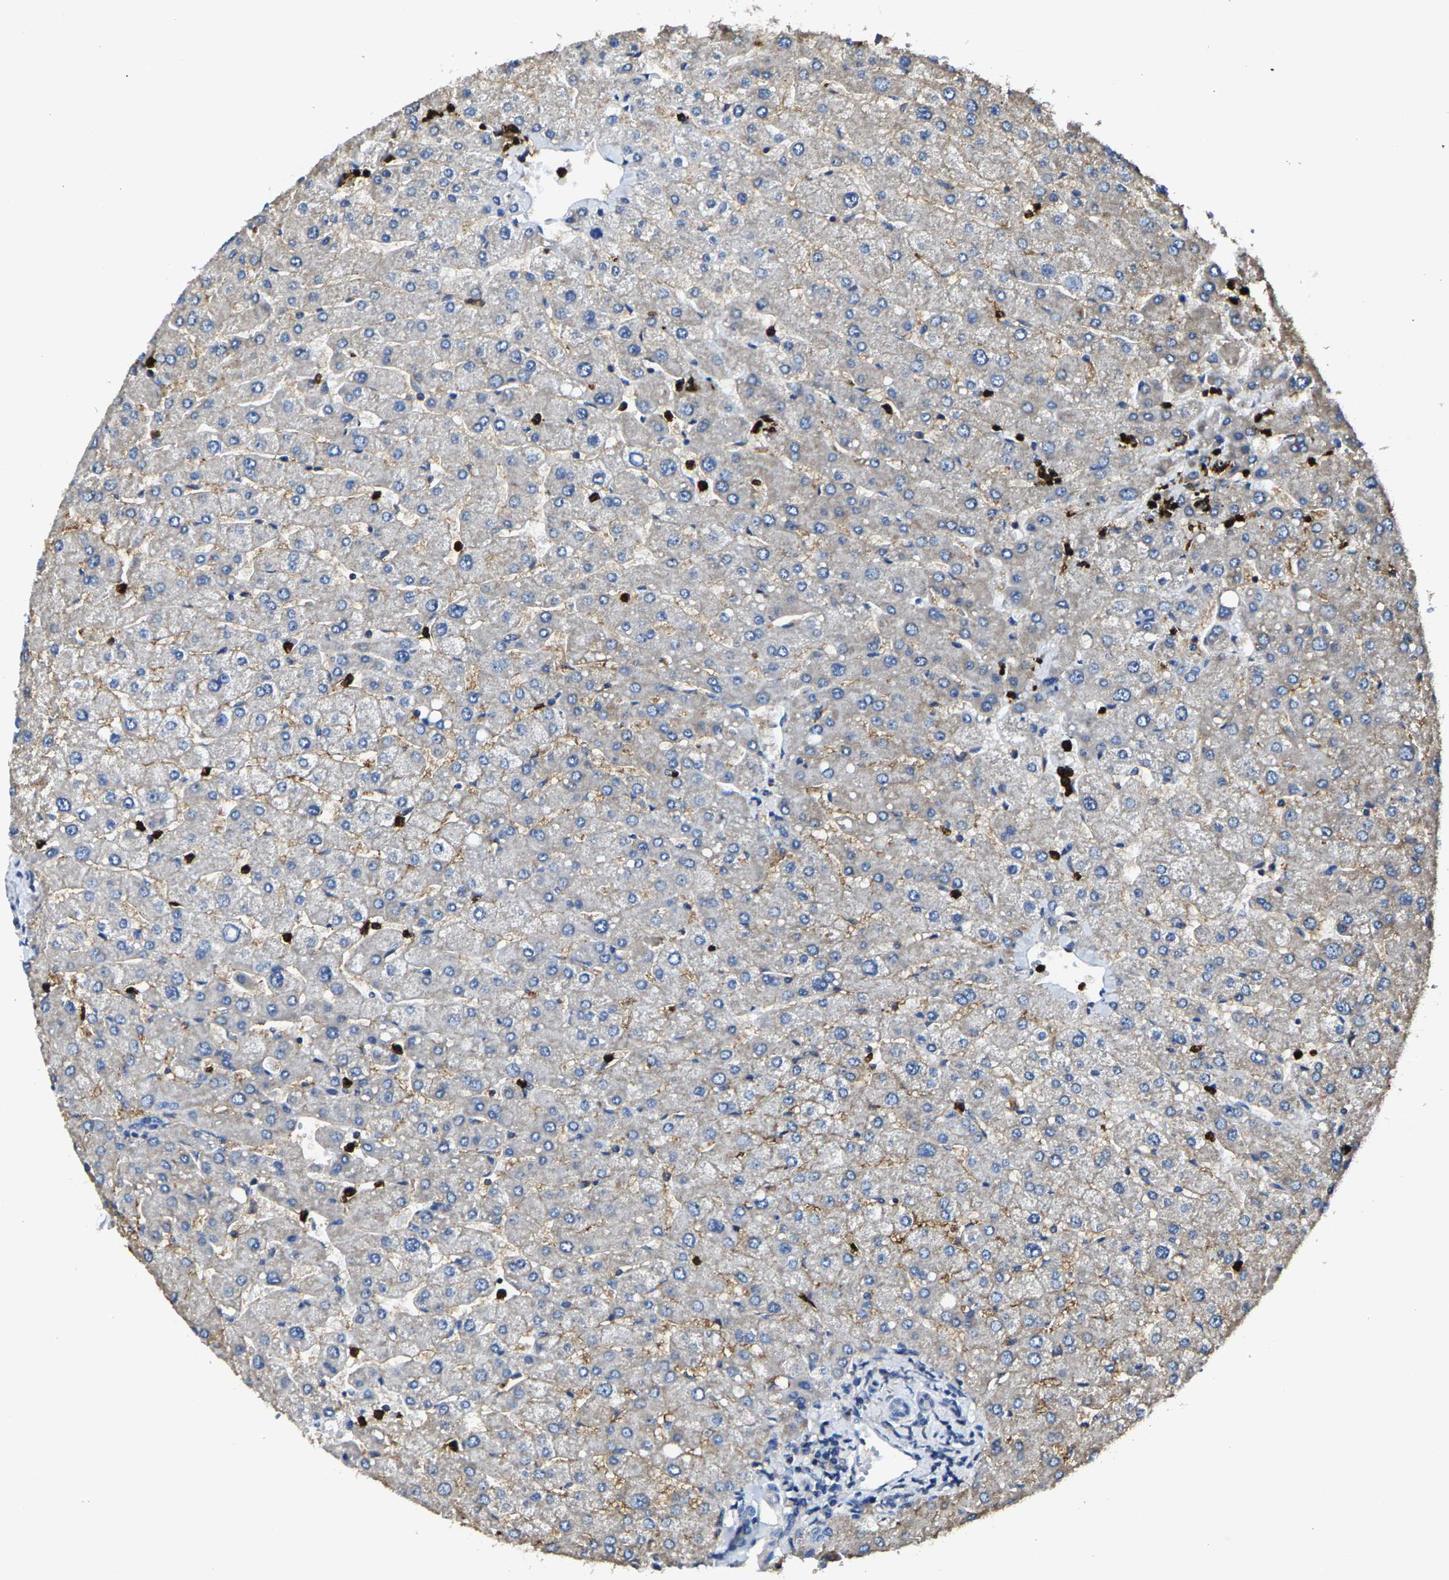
{"staining": {"intensity": "negative", "quantity": "none", "location": "none"}, "tissue": "liver", "cell_type": "Cholangiocytes", "image_type": "normal", "snomed": [{"axis": "morphology", "description": "Normal tissue, NOS"}, {"axis": "topography", "description": "Liver"}], "caption": "Photomicrograph shows no protein positivity in cholangiocytes of normal liver. (Brightfield microscopy of DAB (3,3'-diaminobenzidine) IHC at high magnification).", "gene": "TRAF6", "patient": {"sex": "male", "age": 55}}